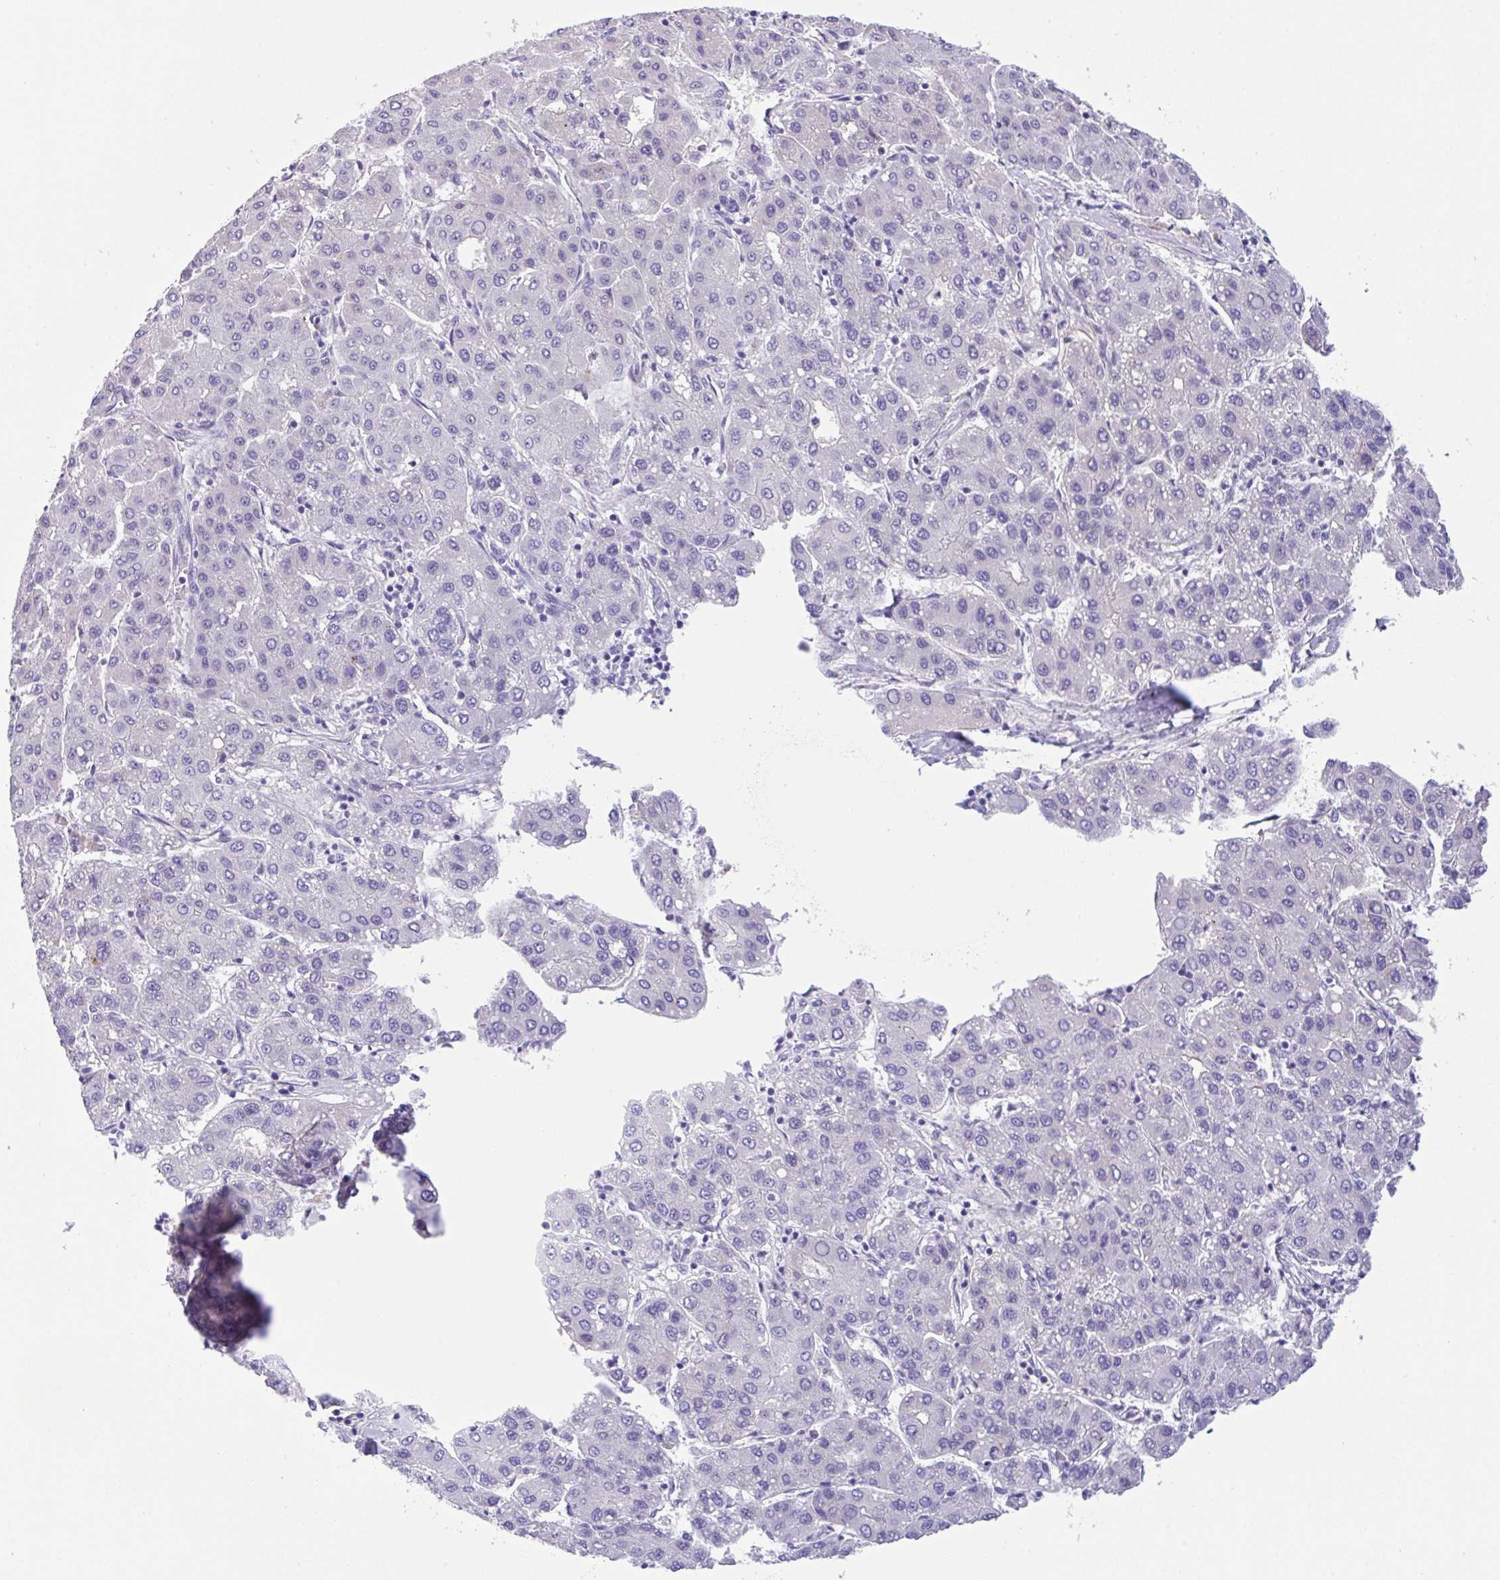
{"staining": {"intensity": "negative", "quantity": "none", "location": "none"}, "tissue": "liver cancer", "cell_type": "Tumor cells", "image_type": "cancer", "snomed": [{"axis": "morphology", "description": "Carcinoma, Hepatocellular, NOS"}, {"axis": "topography", "description": "Liver"}], "caption": "Immunohistochemistry of human hepatocellular carcinoma (liver) reveals no expression in tumor cells. (Brightfield microscopy of DAB (3,3'-diaminobenzidine) immunohistochemistry (IHC) at high magnification).", "gene": "FBXL20", "patient": {"sex": "male", "age": 65}}